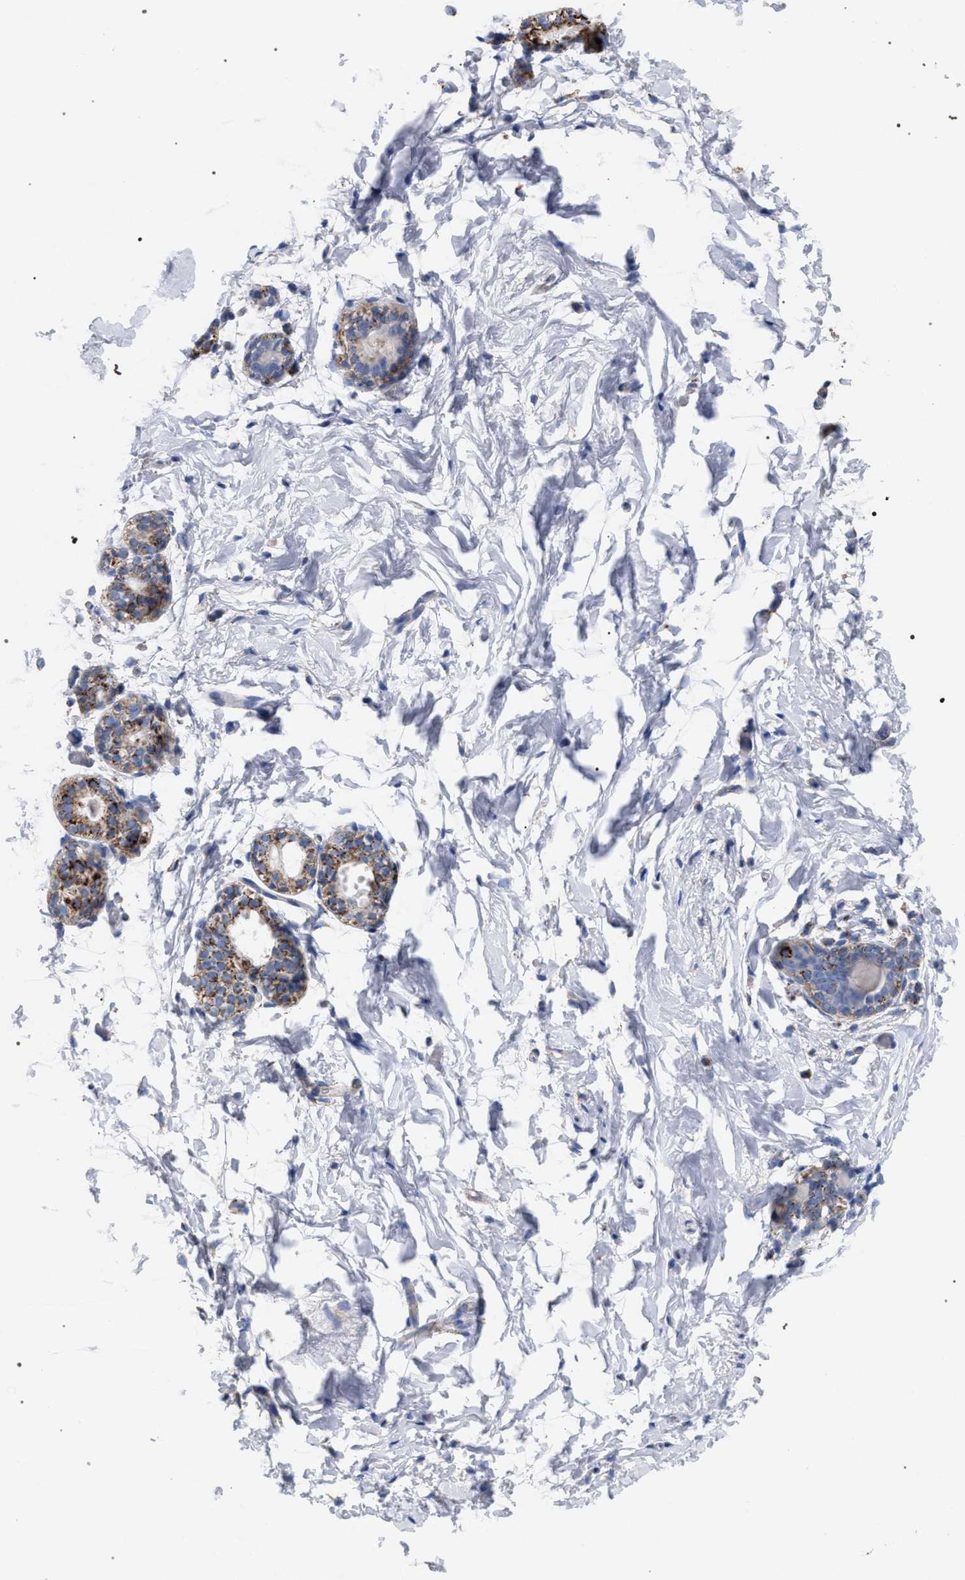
{"staining": {"intensity": "negative", "quantity": "none", "location": "none"}, "tissue": "breast", "cell_type": "Adipocytes", "image_type": "normal", "snomed": [{"axis": "morphology", "description": "Normal tissue, NOS"}, {"axis": "topography", "description": "Breast"}], "caption": "This is an immunohistochemistry photomicrograph of normal human breast. There is no staining in adipocytes.", "gene": "ECI2", "patient": {"sex": "female", "age": 62}}